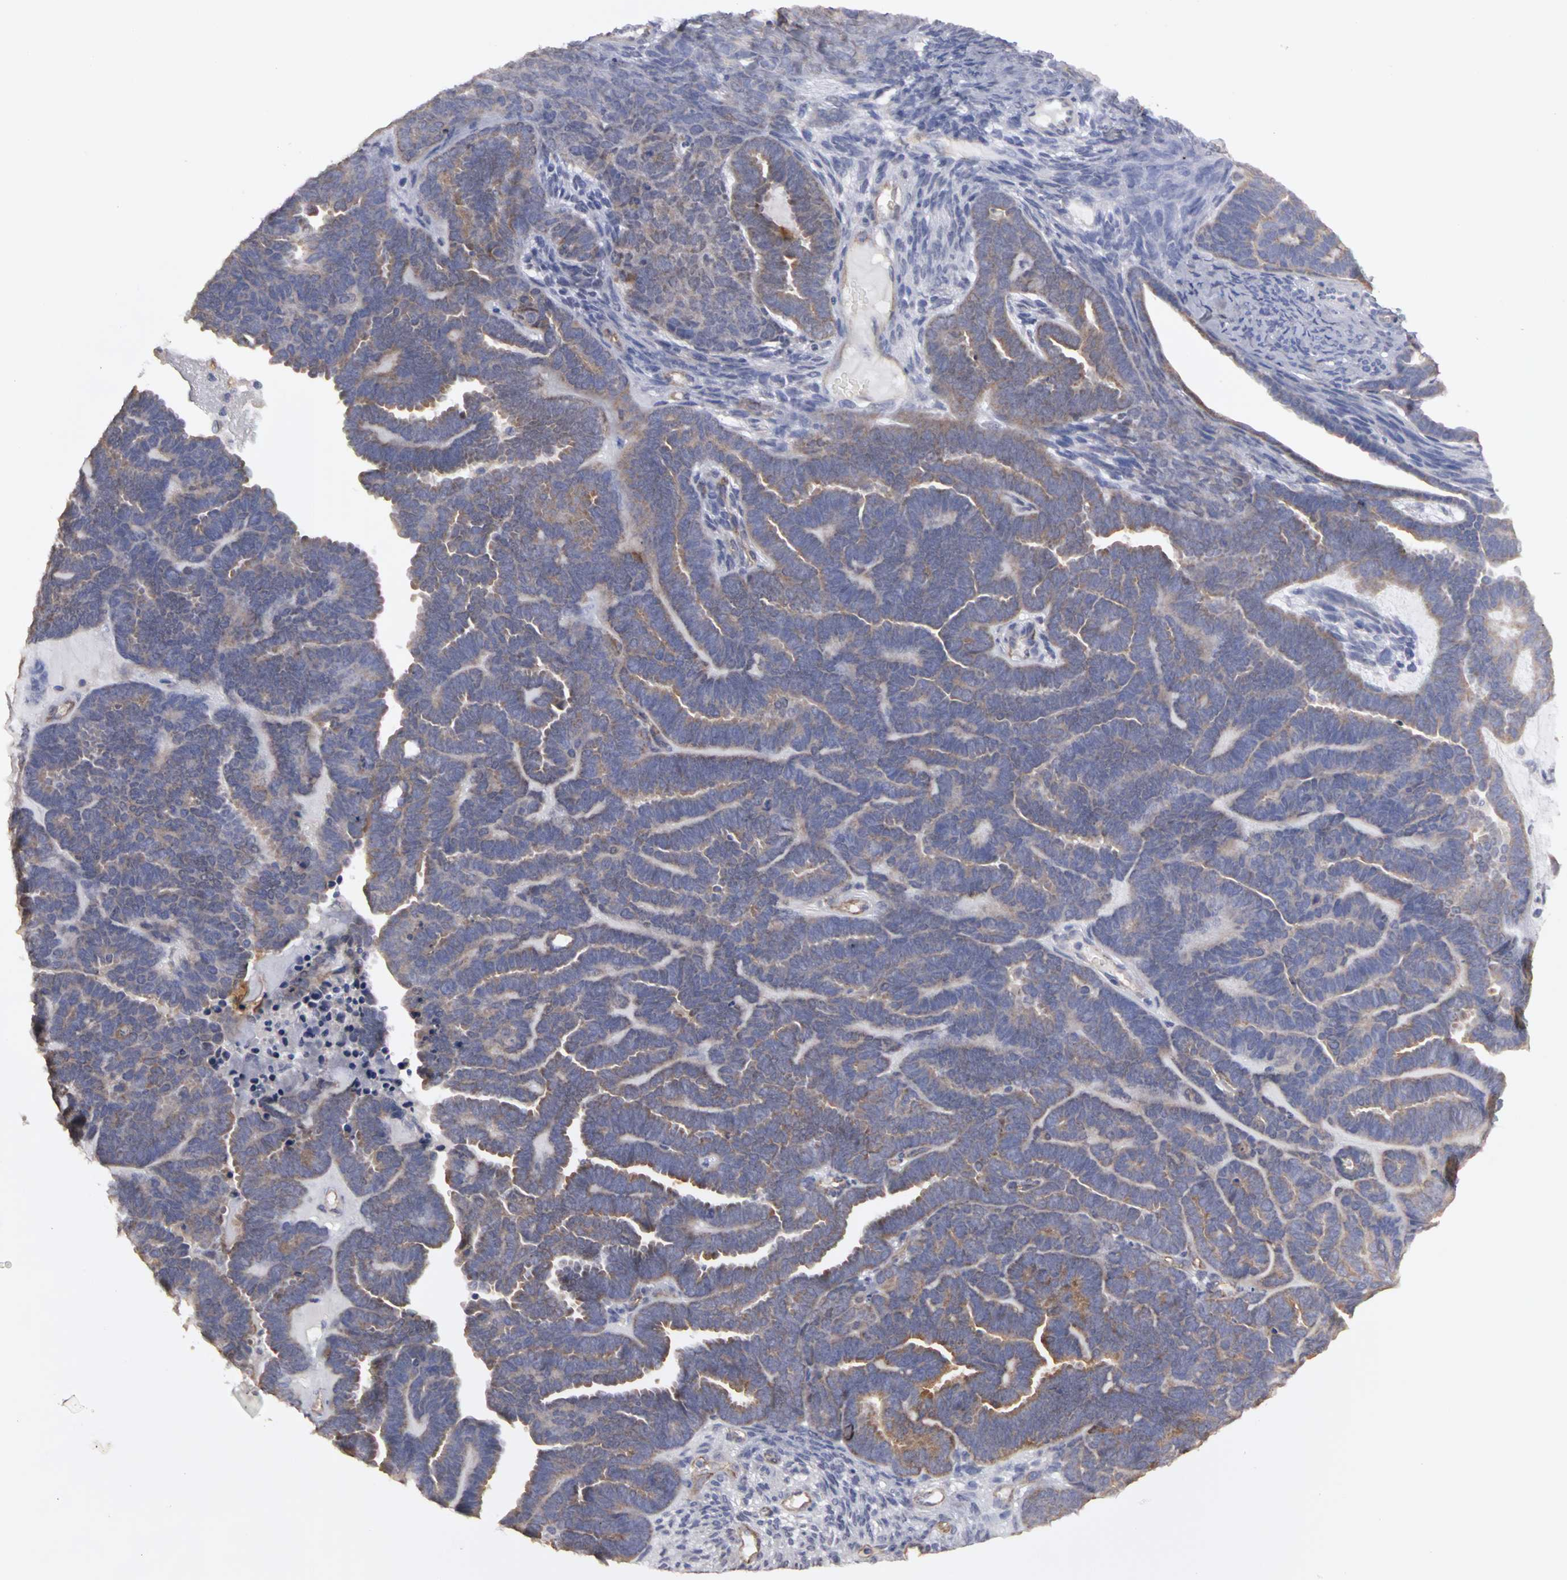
{"staining": {"intensity": "moderate", "quantity": "25%-75%", "location": "cytoplasmic/membranous"}, "tissue": "endometrial cancer", "cell_type": "Tumor cells", "image_type": "cancer", "snomed": [{"axis": "morphology", "description": "Neoplasm, malignant, NOS"}, {"axis": "topography", "description": "Endometrium"}], "caption": "Immunohistochemistry (IHC) of endometrial neoplasm (malignant) displays medium levels of moderate cytoplasmic/membranous positivity in approximately 25%-75% of tumor cells.", "gene": "PLEKHA1", "patient": {"sex": "female", "age": 74}}